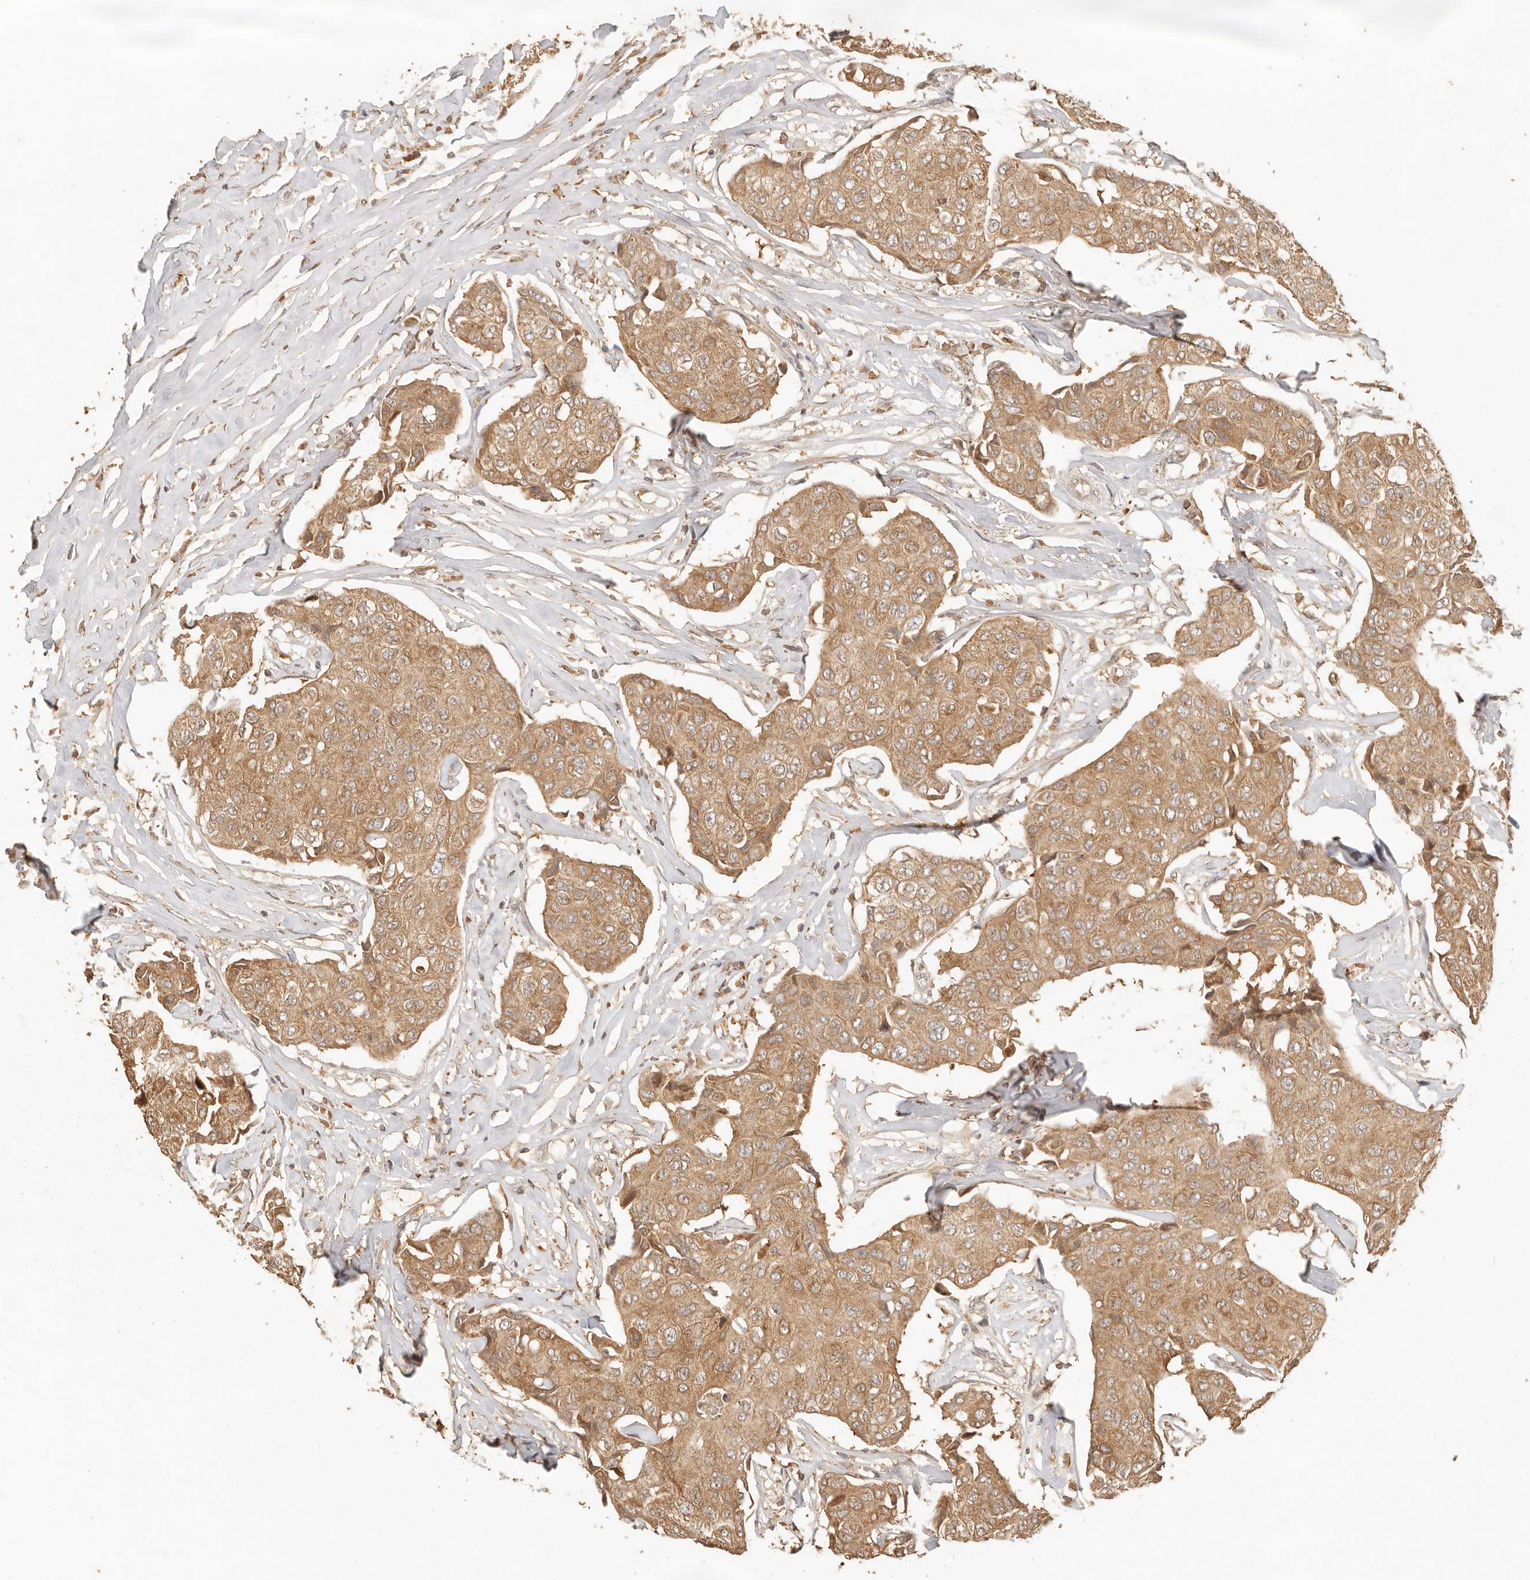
{"staining": {"intensity": "moderate", "quantity": ">75%", "location": "cytoplasmic/membranous"}, "tissue": "breast cancer", "cell_type": "Tumor cells", "image_type": "cancer", "snomed": [{"axis": "morphology", "description": "Duct carcinoma"}, {"axis": "topography", "description": "Breast"}], "caption": "A high-resolution image shows IHC staining of breast cancer, which demonstrates moderate cytoplasmic/membranous positivity in about >75% of tumor cells.", "gene": "INTS11", "patient": {"sex": "female", "age": 80}}